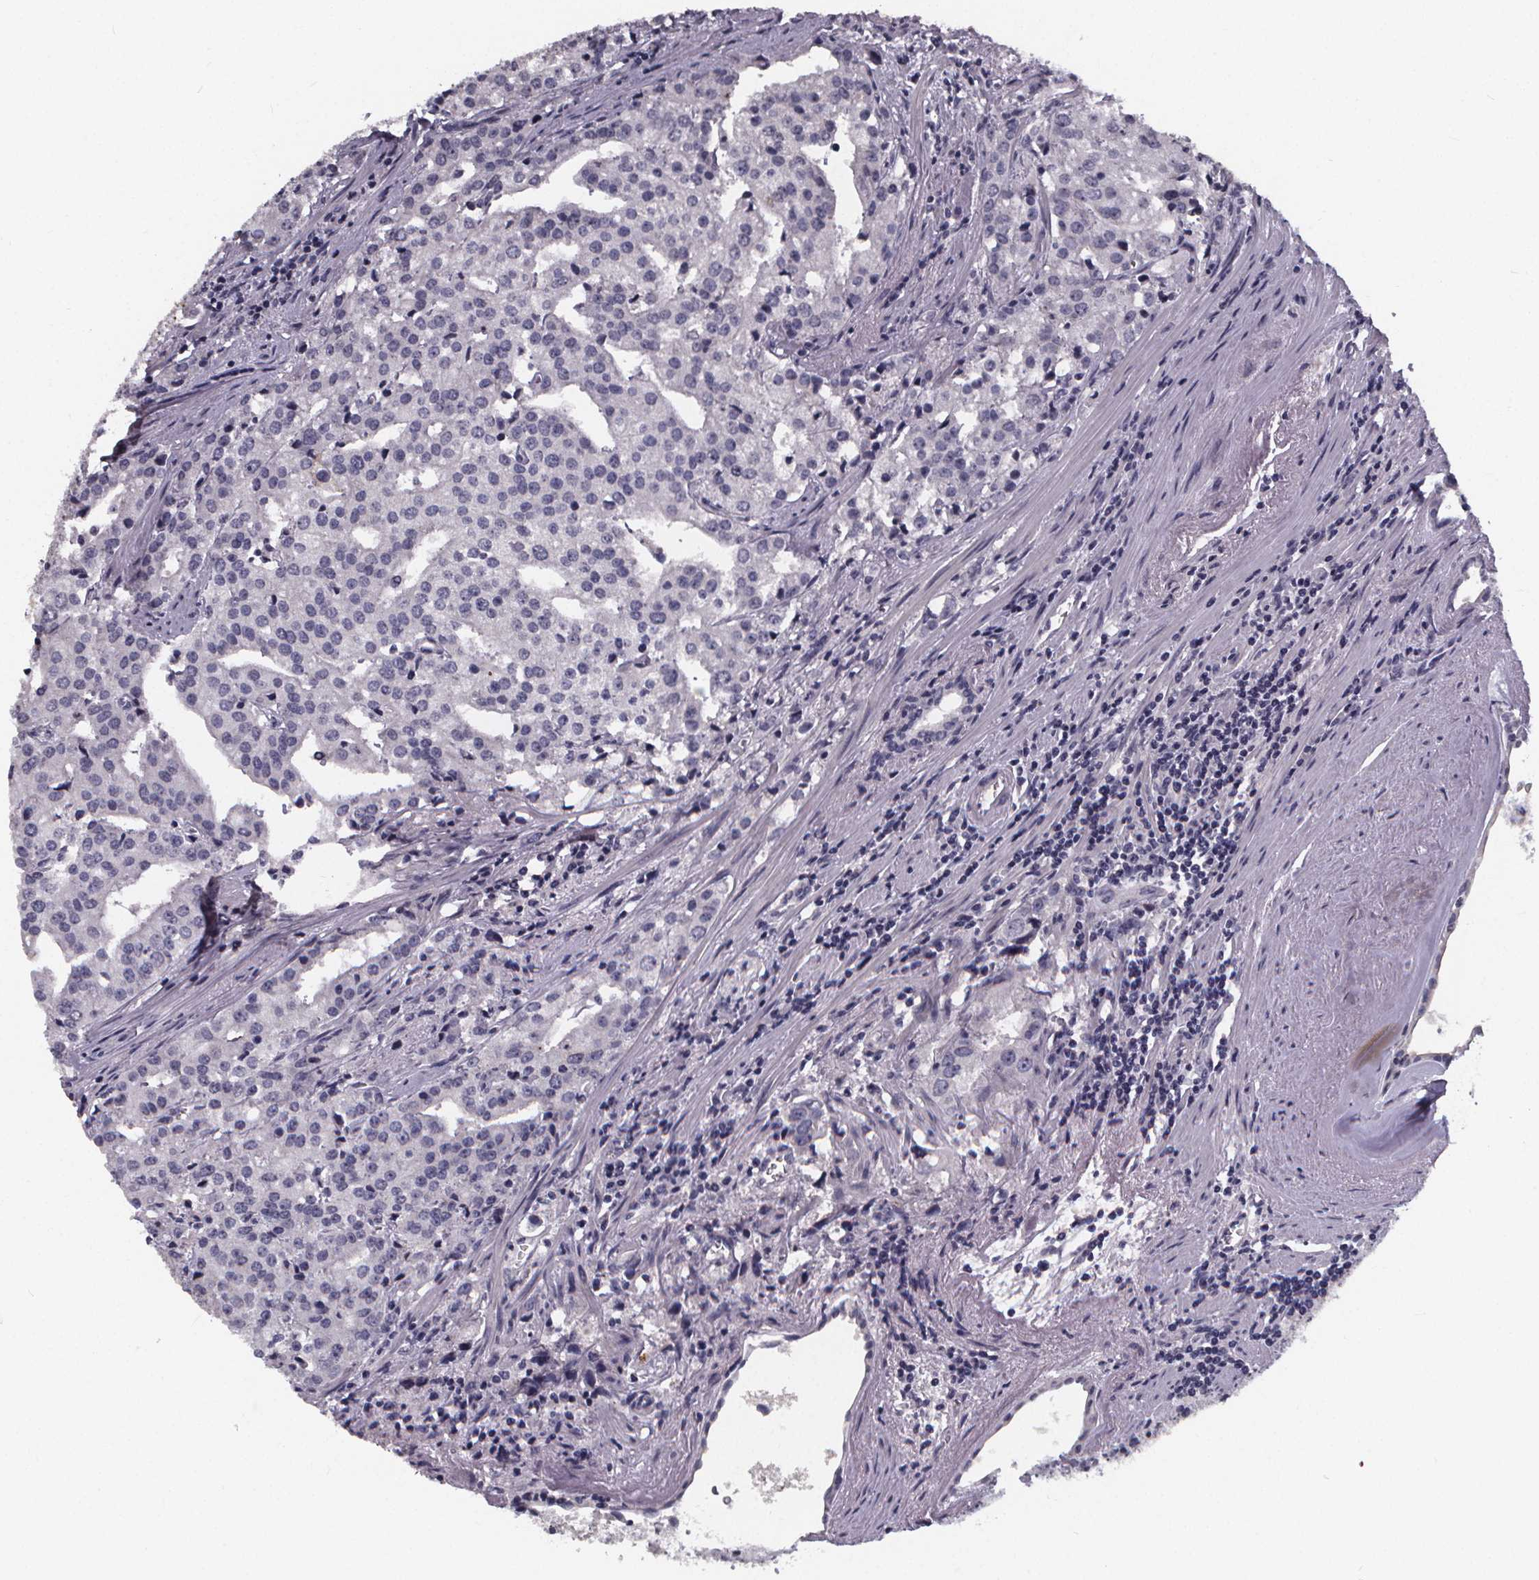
{"staining": {"intensity": "negative", "quantity": "none", "location": "none"}, "tissue": "prostate cancer", "cell_type": "Tumor cells", "image_type": "cancer", "snomed": [{"axis": "morphology", "description": "Adenocarcinoma, High grade"}, {"axis": "topography", "description": "Prostate"}], "caption": "A histopathology image of prostate cancer (high-grade adenocarcinoma) stained for a protein exhibits no brown staining in tumor cells. (DAB (3,3'-diaminobenzidine) immunohistochemistry, high magnification).", "gene": "AGT", "patient": {"sex": "male", "age": 68}}